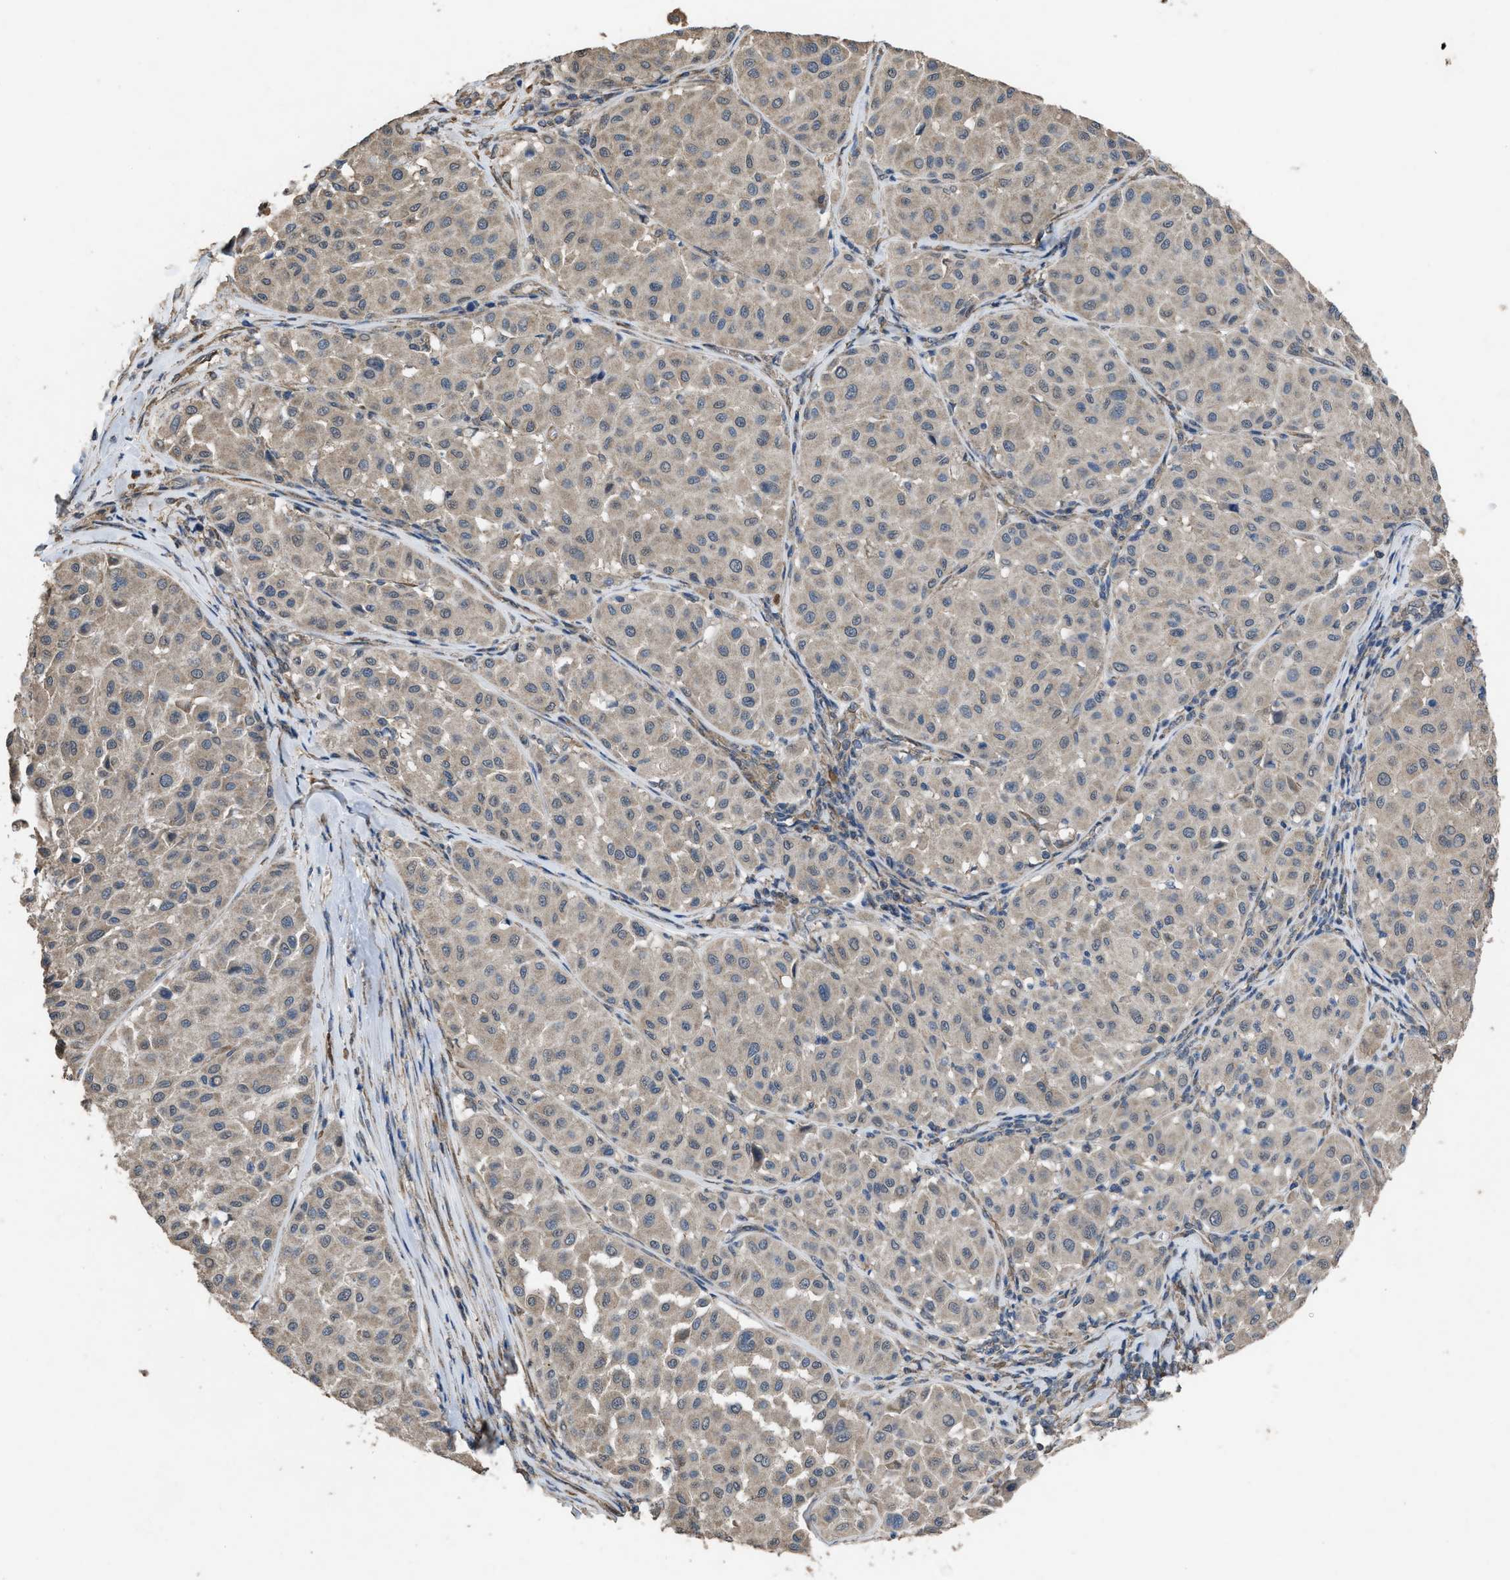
{"staining": {"intensity": "weak", "quantity": ">75%", "location": "cytoplasmic/membranous"}, "tissue": "melanoma", "cell_type": "Tumor cells", "image_type": "cancer", "snomed": [{"axis": "morphology", "description": "Malignant melanoma, Metastatic site"}, {"axis": "topography", "description": "Soft tissue"}], "caption": "Melanoma stained for a protein (brown) exhibits weak cytoplasmic/membranous positive staining in about >75% of tumor cells.", "gene": "ARL6", "patient": {"sex": "male", "age": 41}}